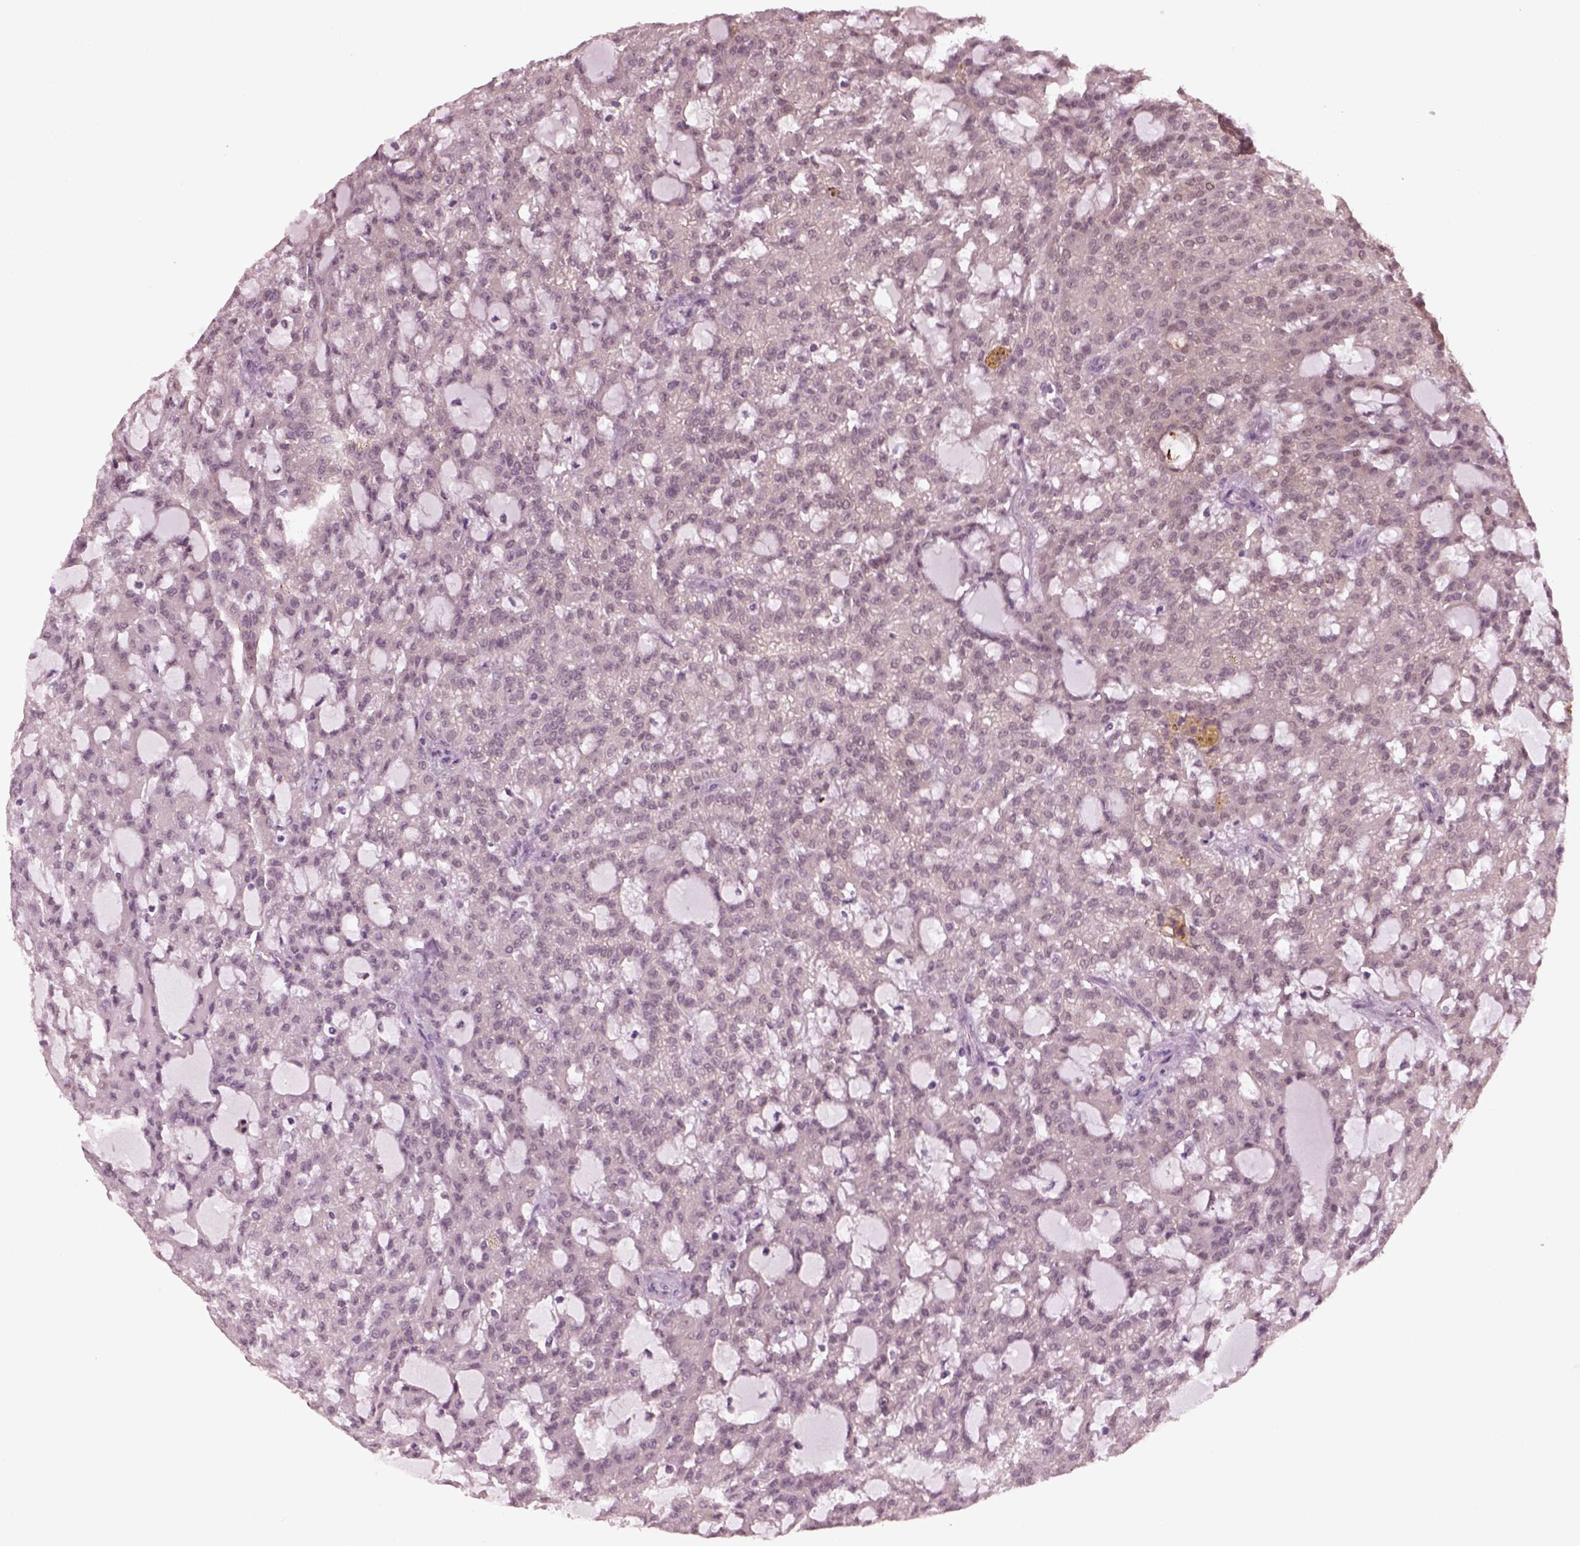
{"staining": {"intensity": "negative", "quantity": "none", "location": "none"}, "tissue": "renal cancer", "cell_type": "Tumor cells", "image_type": "cancer", "snomed": [{"axis": "morphology", "description": "Adenocarcinoma, NOS"}, {"axis": "topography", "description": "Kidney"}], "caption": "Immunohistochemical staining of human adenocarcinoma (renal) displays no significant expression in tumor cells.", "gene": "SRI", "patient": {"sex": "male", "age": 63}}